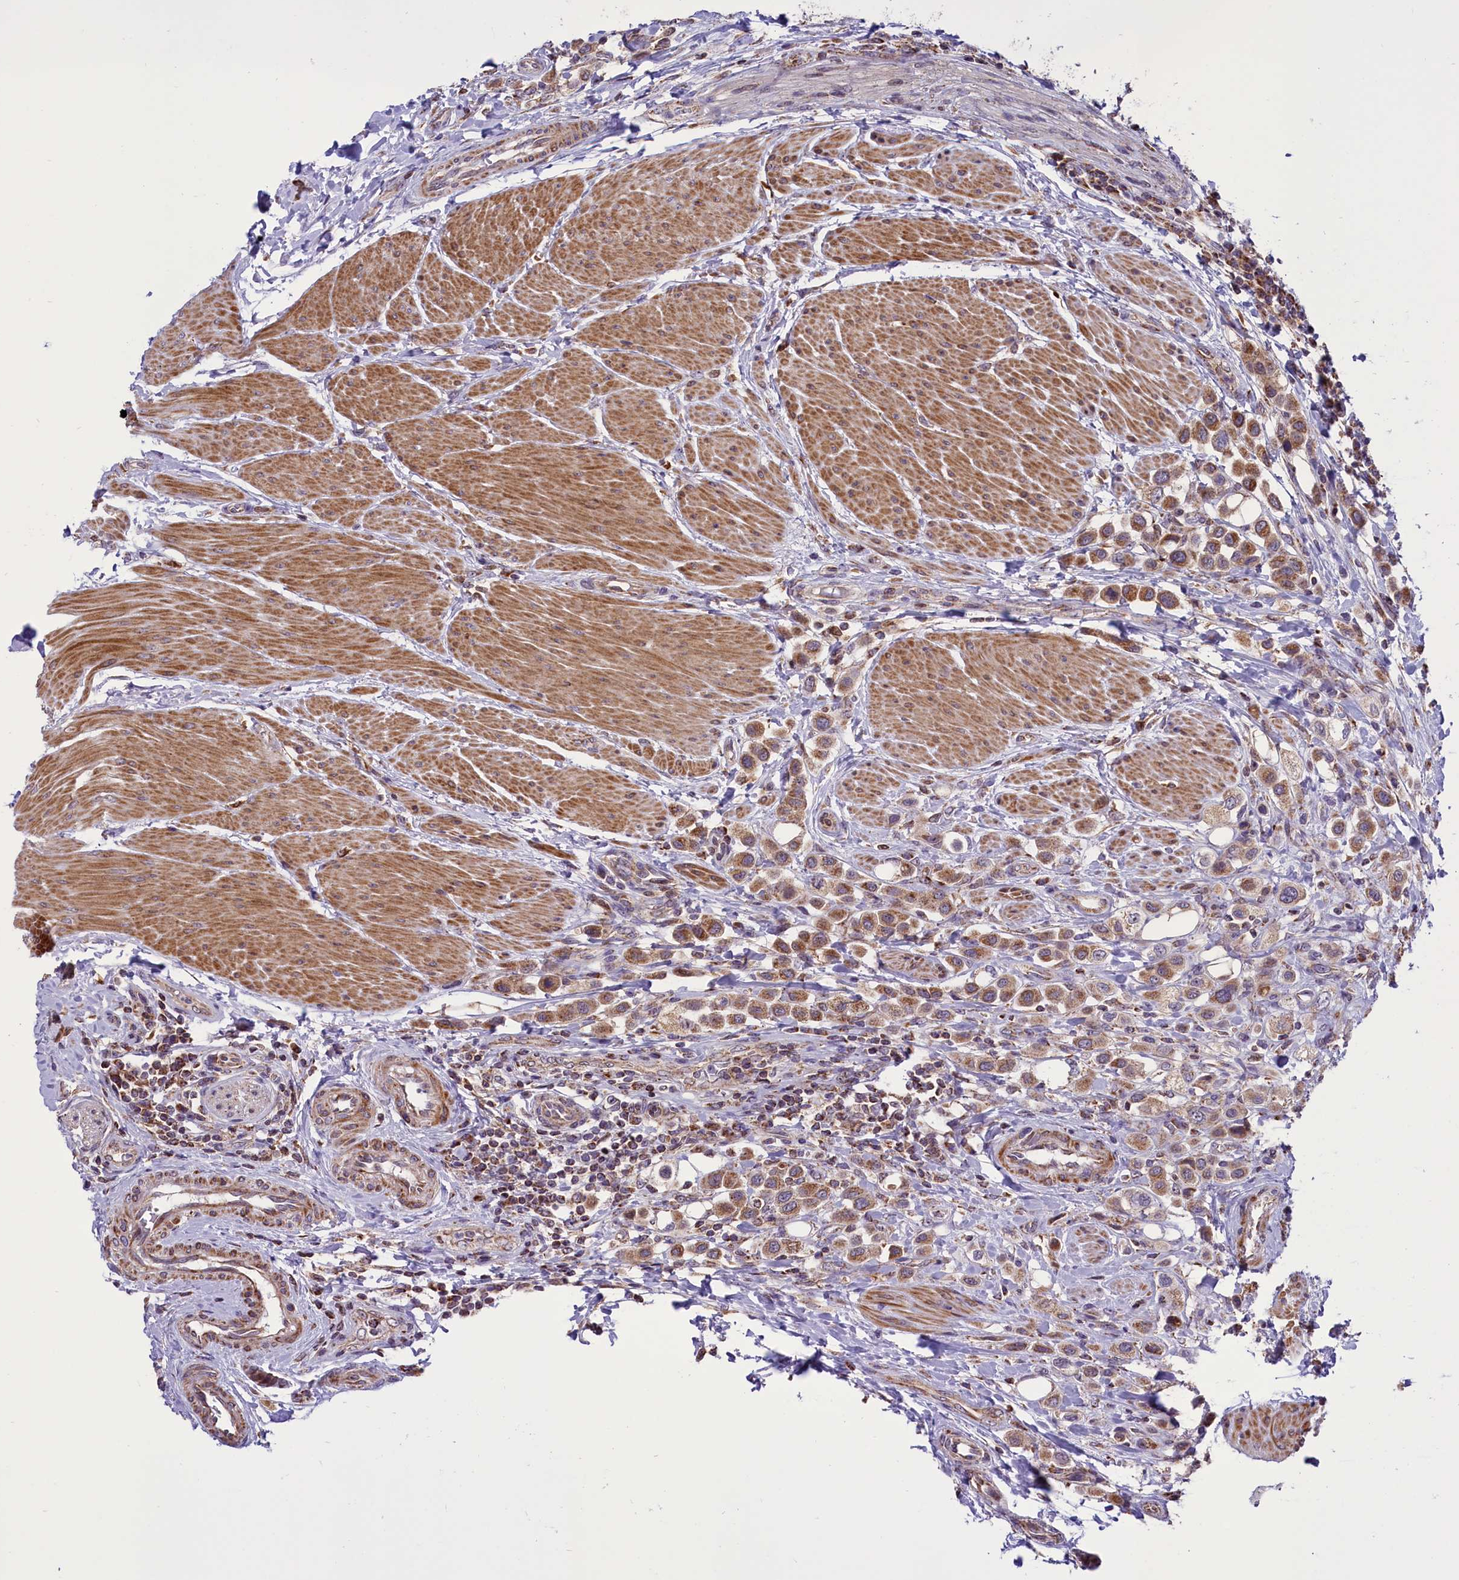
{"staining": {"intensity": "moderate", "quantity": ">75%", "location": "cytoplasmic/membranous"}, "tissue": "urothelial cancer", "cell_type": "Tumor cells", "image_type": "cancer", "snomed": [{"axis": "morphology", "description": "Urothelial carcinoma, High grade"}, {"axis": "topography", "description": "Urinary bladder"}], "caption": "Protein staining exhibits moderate cytoplasmic/membranous staining in approximately >75% of tumor cells in urothelial cancer.", "gene": "GLRX5", "patient": {"sex": "male", "age": 50}}